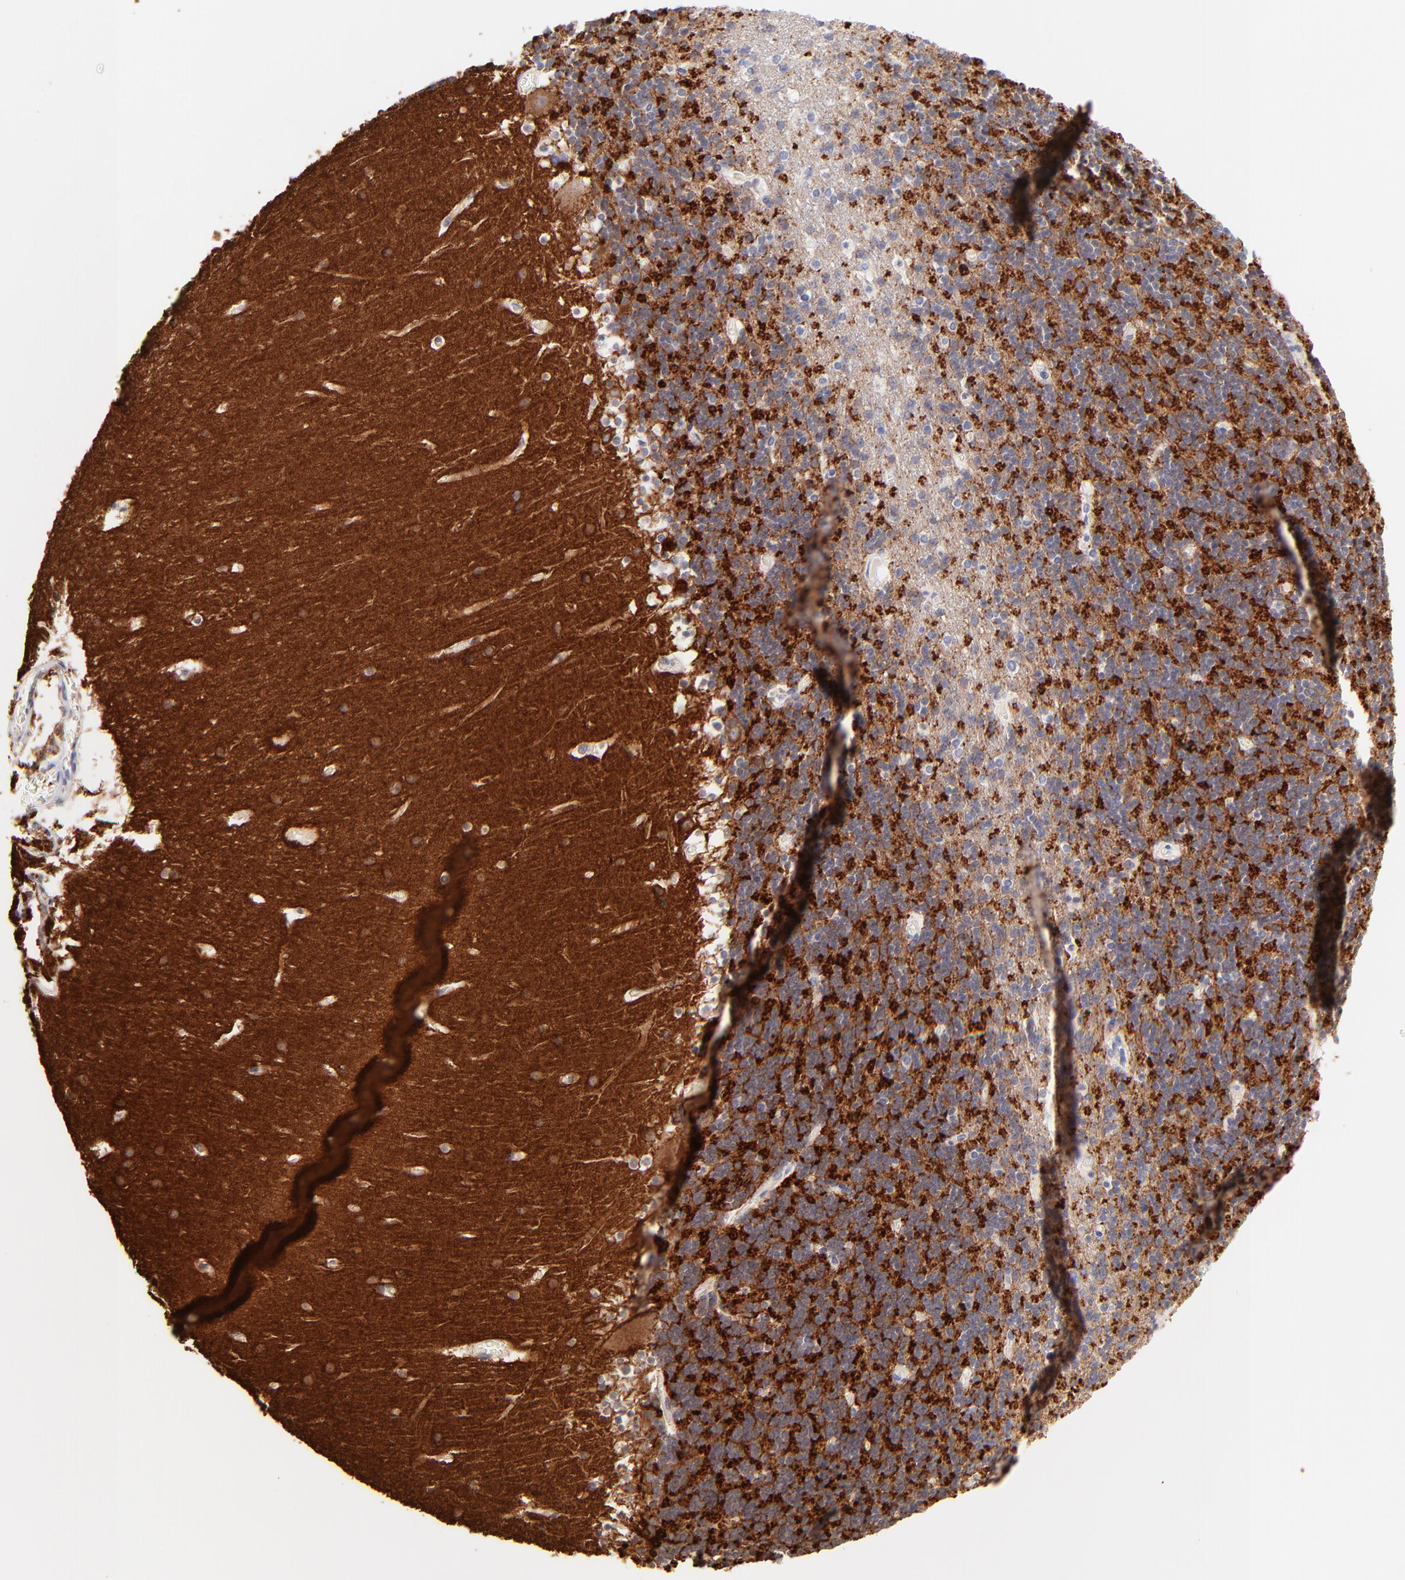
{"staining": {"intensity": "negative", "quantity": "none", "location": "none"}, "tissue": "cerebellum", "cell_type": "Cells in granular layer", "image_type": "normal", "snomed": [{"axis": "morphology", "description": "Normal tissue, NOS"}, {"axis": "topography", "description": "Cerebellum"}], "caption": "DAB (3,3'-diaminobenzidine) immunohistochemical staining of unremarkable human cerebellum displays no significant expression in cells in granular layer. (Stains: DAB IHC with hematoxylin counter stain, Microscopy: brightfield microscopy at high magnification).", "gene": "RAB3A", "patient": {"sex": "male", "age": 45}}